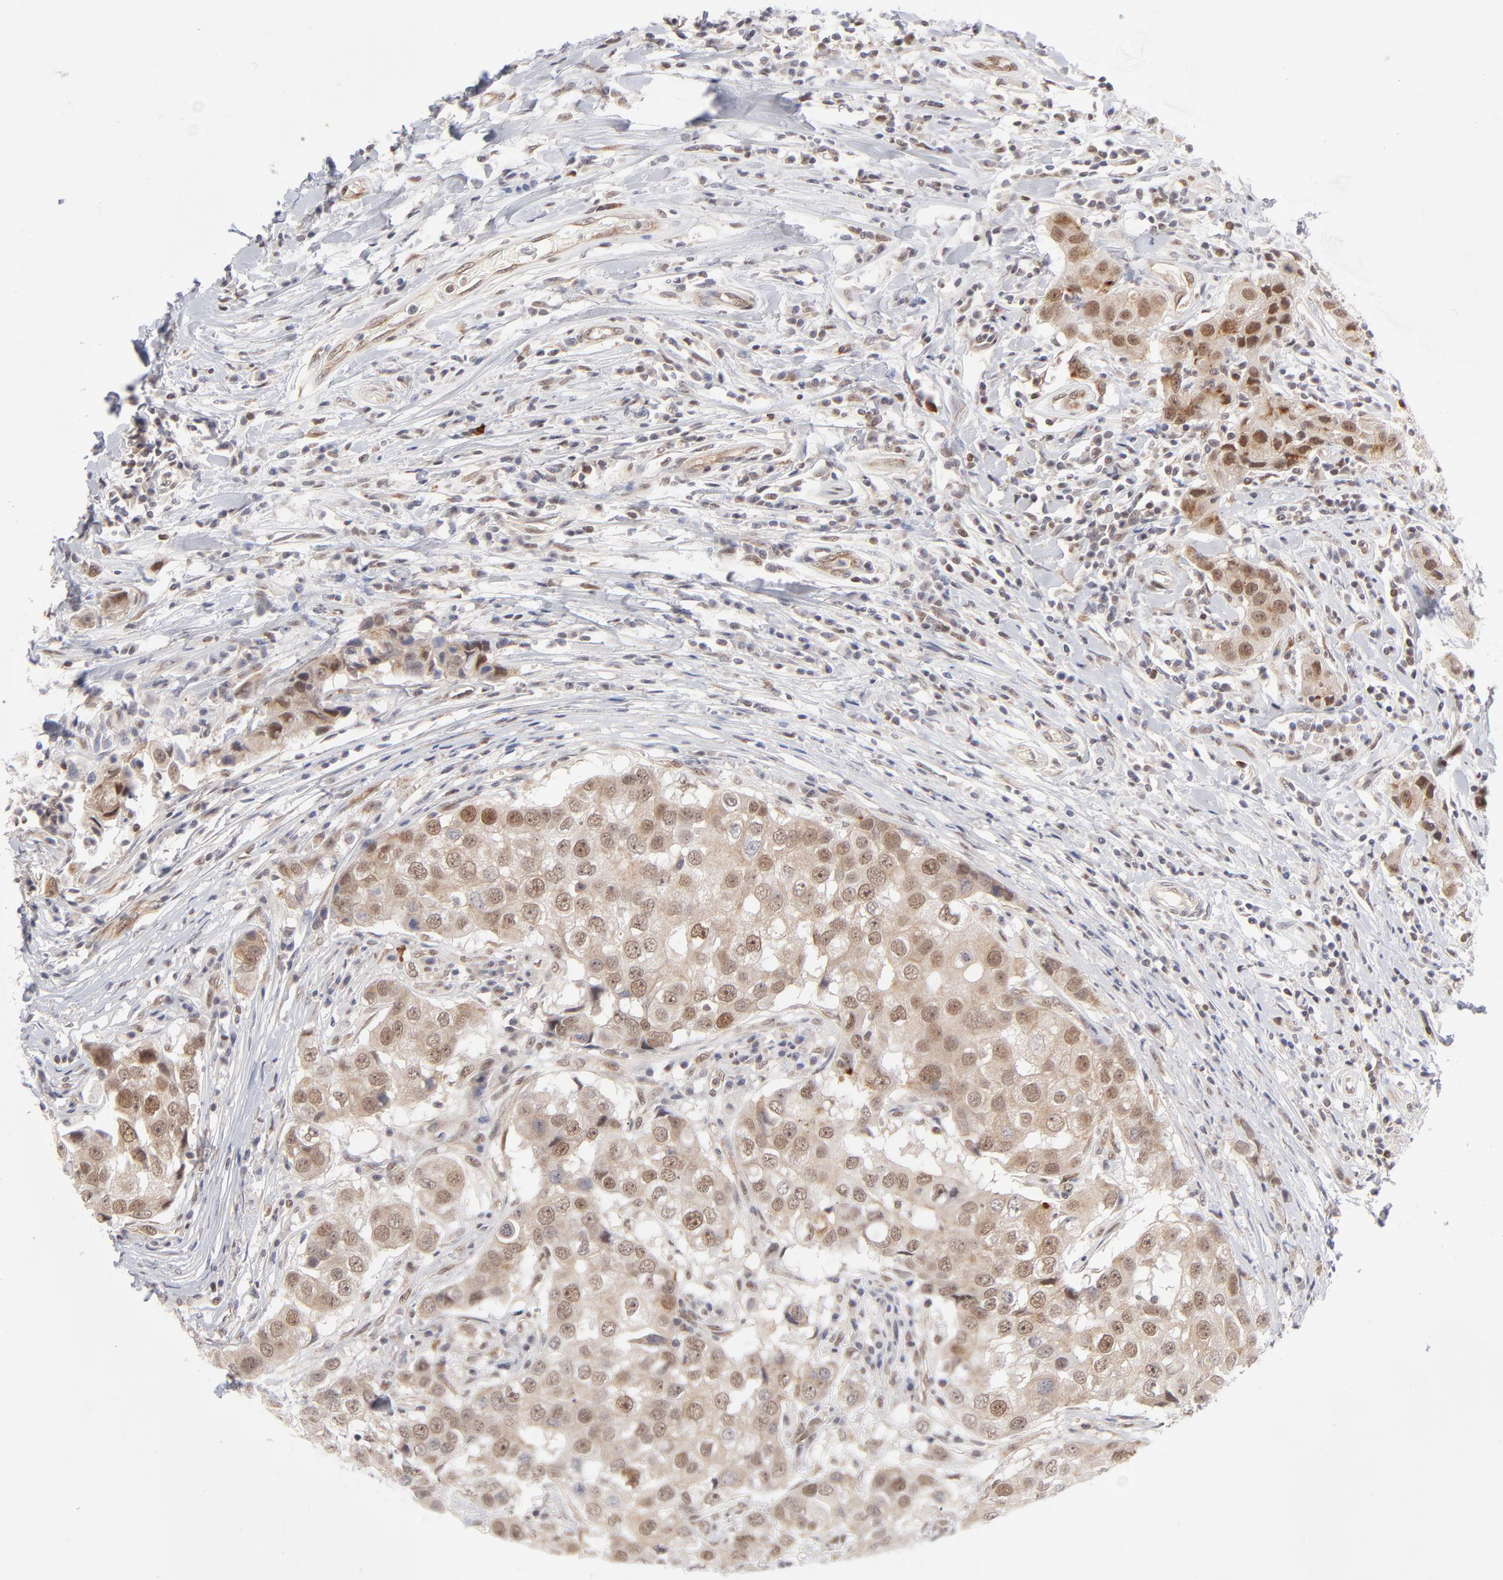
{"staining": {"intensity": "moderate", "quantity": "25%-75%", "location": "cytoplasmic/membranous,nuclear"}, "tissue": "breast cancer", "cell_type": "Tumor cells", "image_type": "cancer", "snomed": [{"axis": "morphology", "description": "Duct carcinoma"}, {"axis": "topography", "description": "Breast"}], "caption": "DAB immunohistochemical staining of human breast cancer shows moderate cytoplasmic/membranous and nuclear protein positivity in approximately 25%-75% of tumor cells.", "gene": "NBN", "patient": {"sex": "female", "age": 27}}